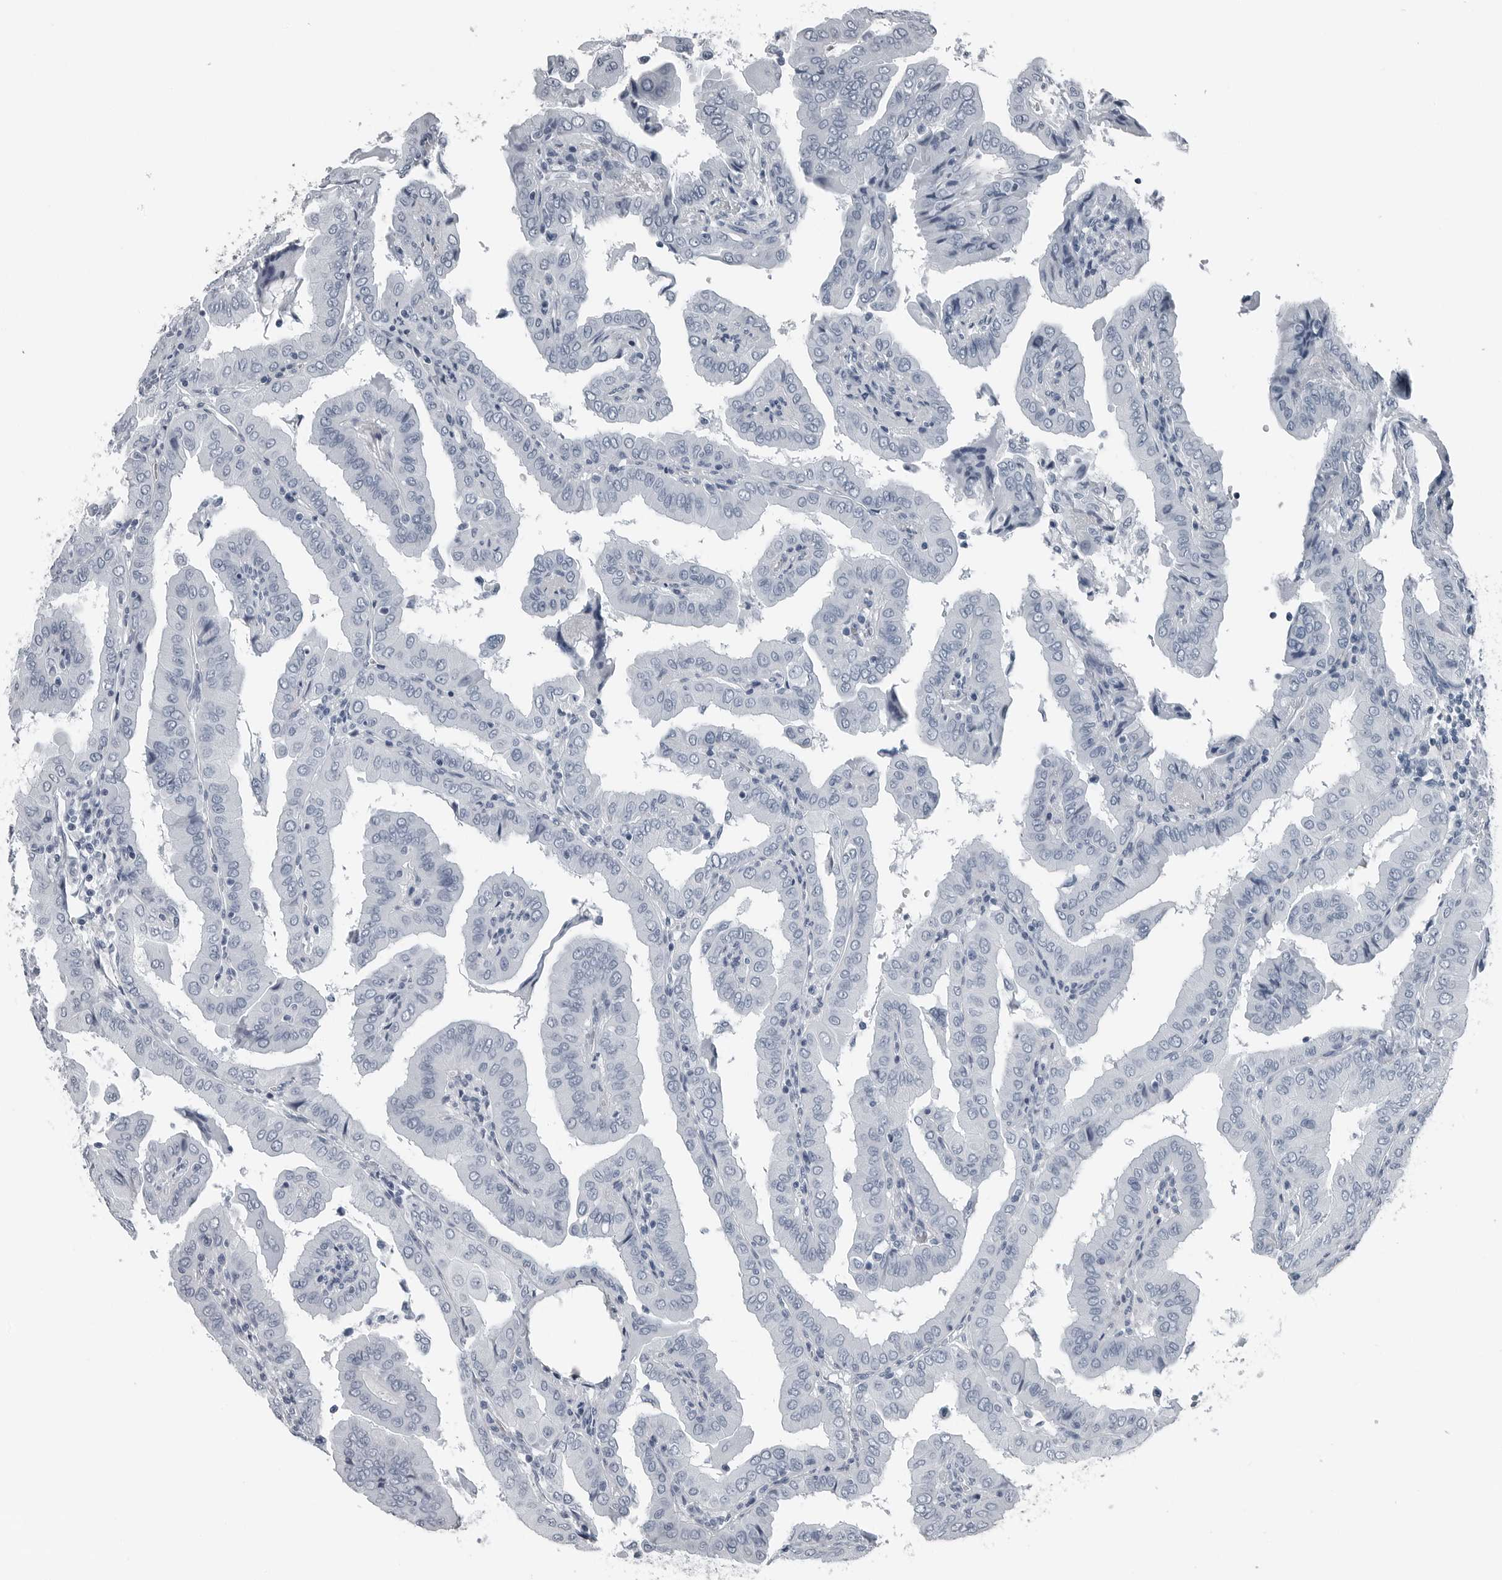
{"staining": {"intensity": "negative", "quantity": "none", "location": "none"}, "tissue": "thyroid cancer", "cell_type": "Tumor cells", "image_type": "cancer", "snomed": [{"axis": "morphology", "description": "Papillary adenocarcinoma, NOS"}, {"axis": "topography", "description": "Thyroid gland"}], "caption": "Immunohistochemical staining of human thyroid cancer displays no significant expression in tumor cells. Nuclei are stained in blue.", "gene": "SPINK1", "patient": {"sex": "male", "age": 33}}